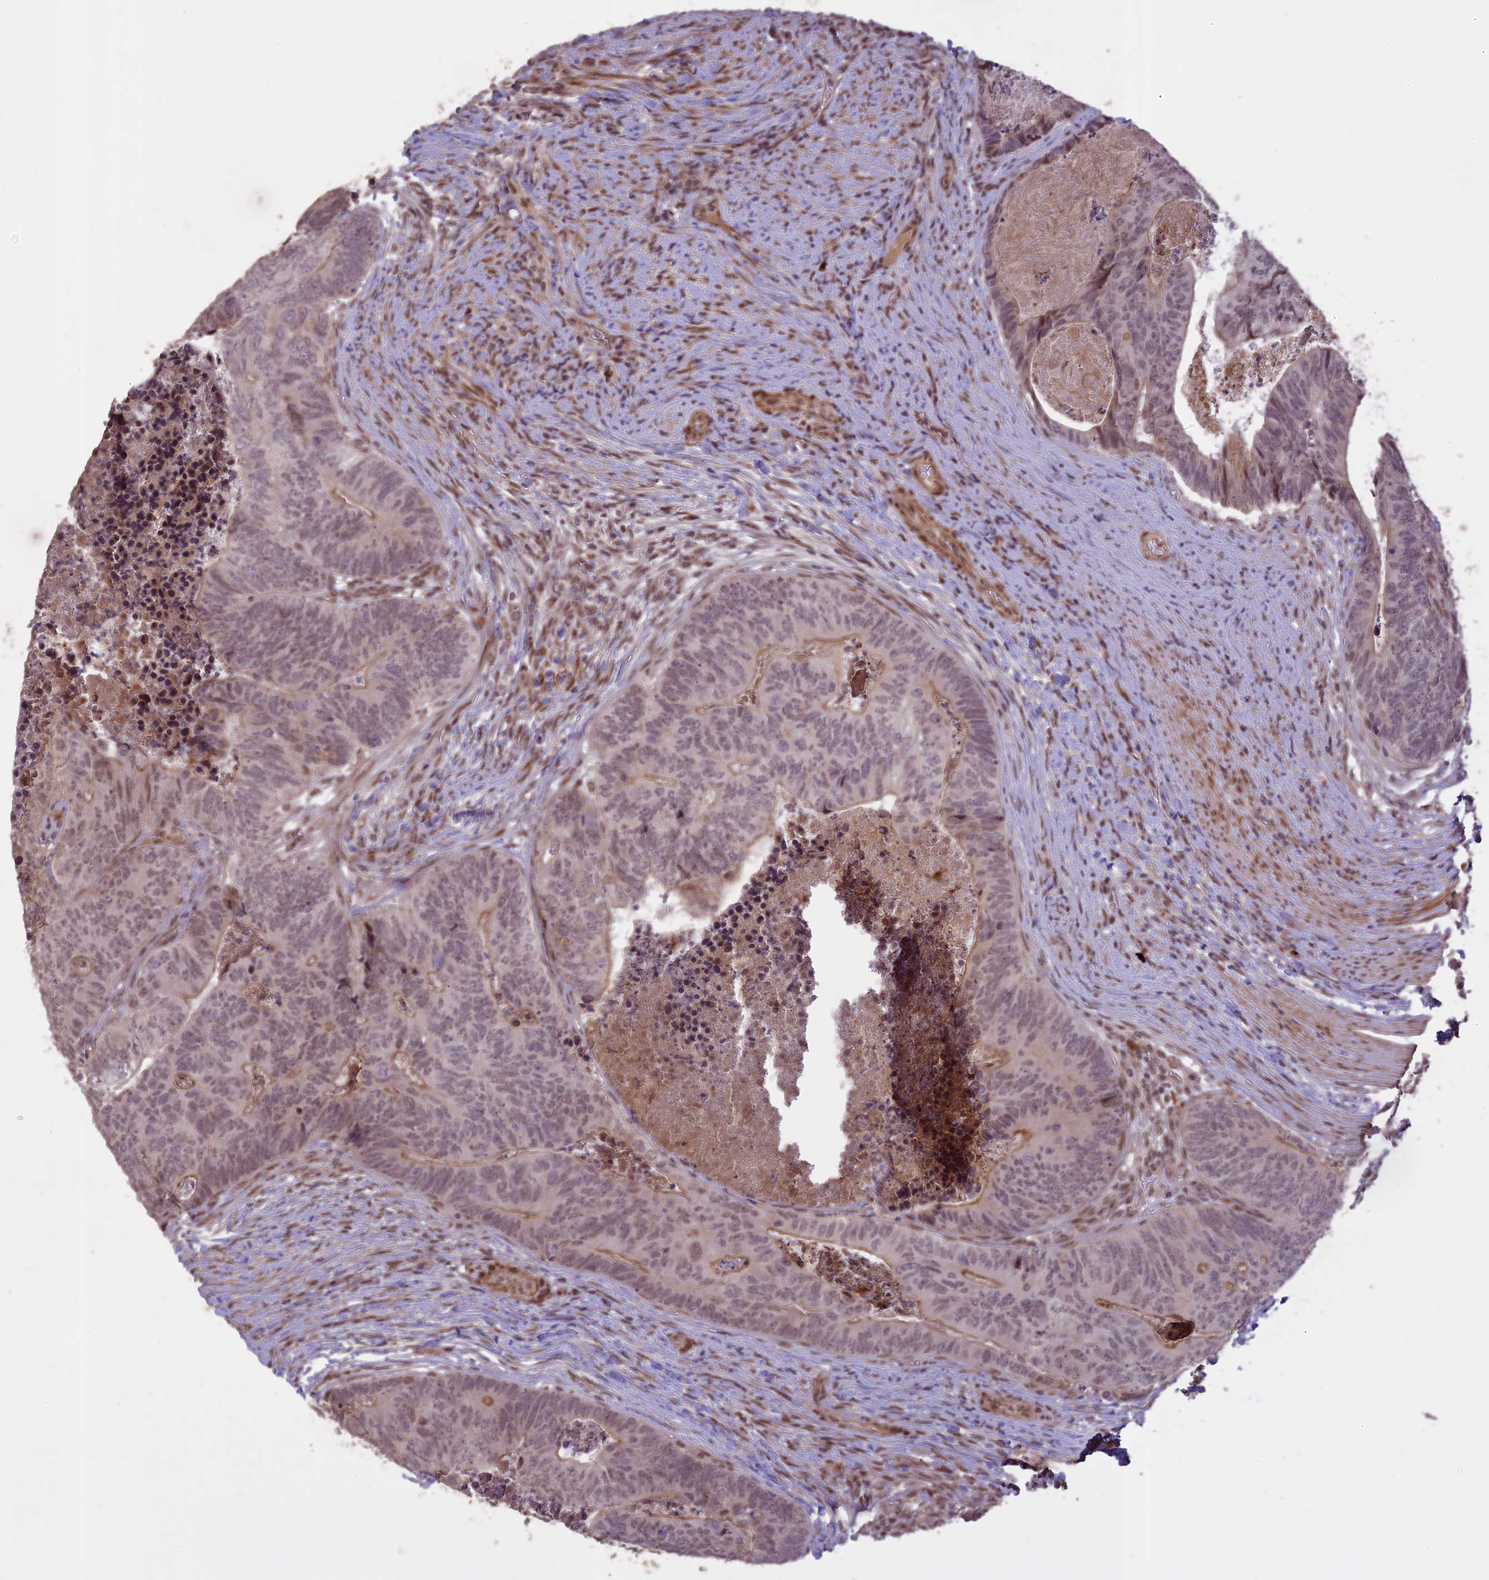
{"staining": {"intensity": "weak", "quantity": "<25%", "location": "cytoplasmic/membranous,nuclear"}, "tissue": "colorectal cancer", "cell_type": "Tumor cells", "image_type": "cancer", "snomed": [{"axis": "morphology", "description": "Adenocarcinoma, NOS"}, {"axis": "topography", "description": "Colon"}], "caption": "Tumor cells show no significant positivity in colorectal cancer (adenocarcinoma).", "gene": "PRELID2", "patient": {"sex": "female", "age": 67}}